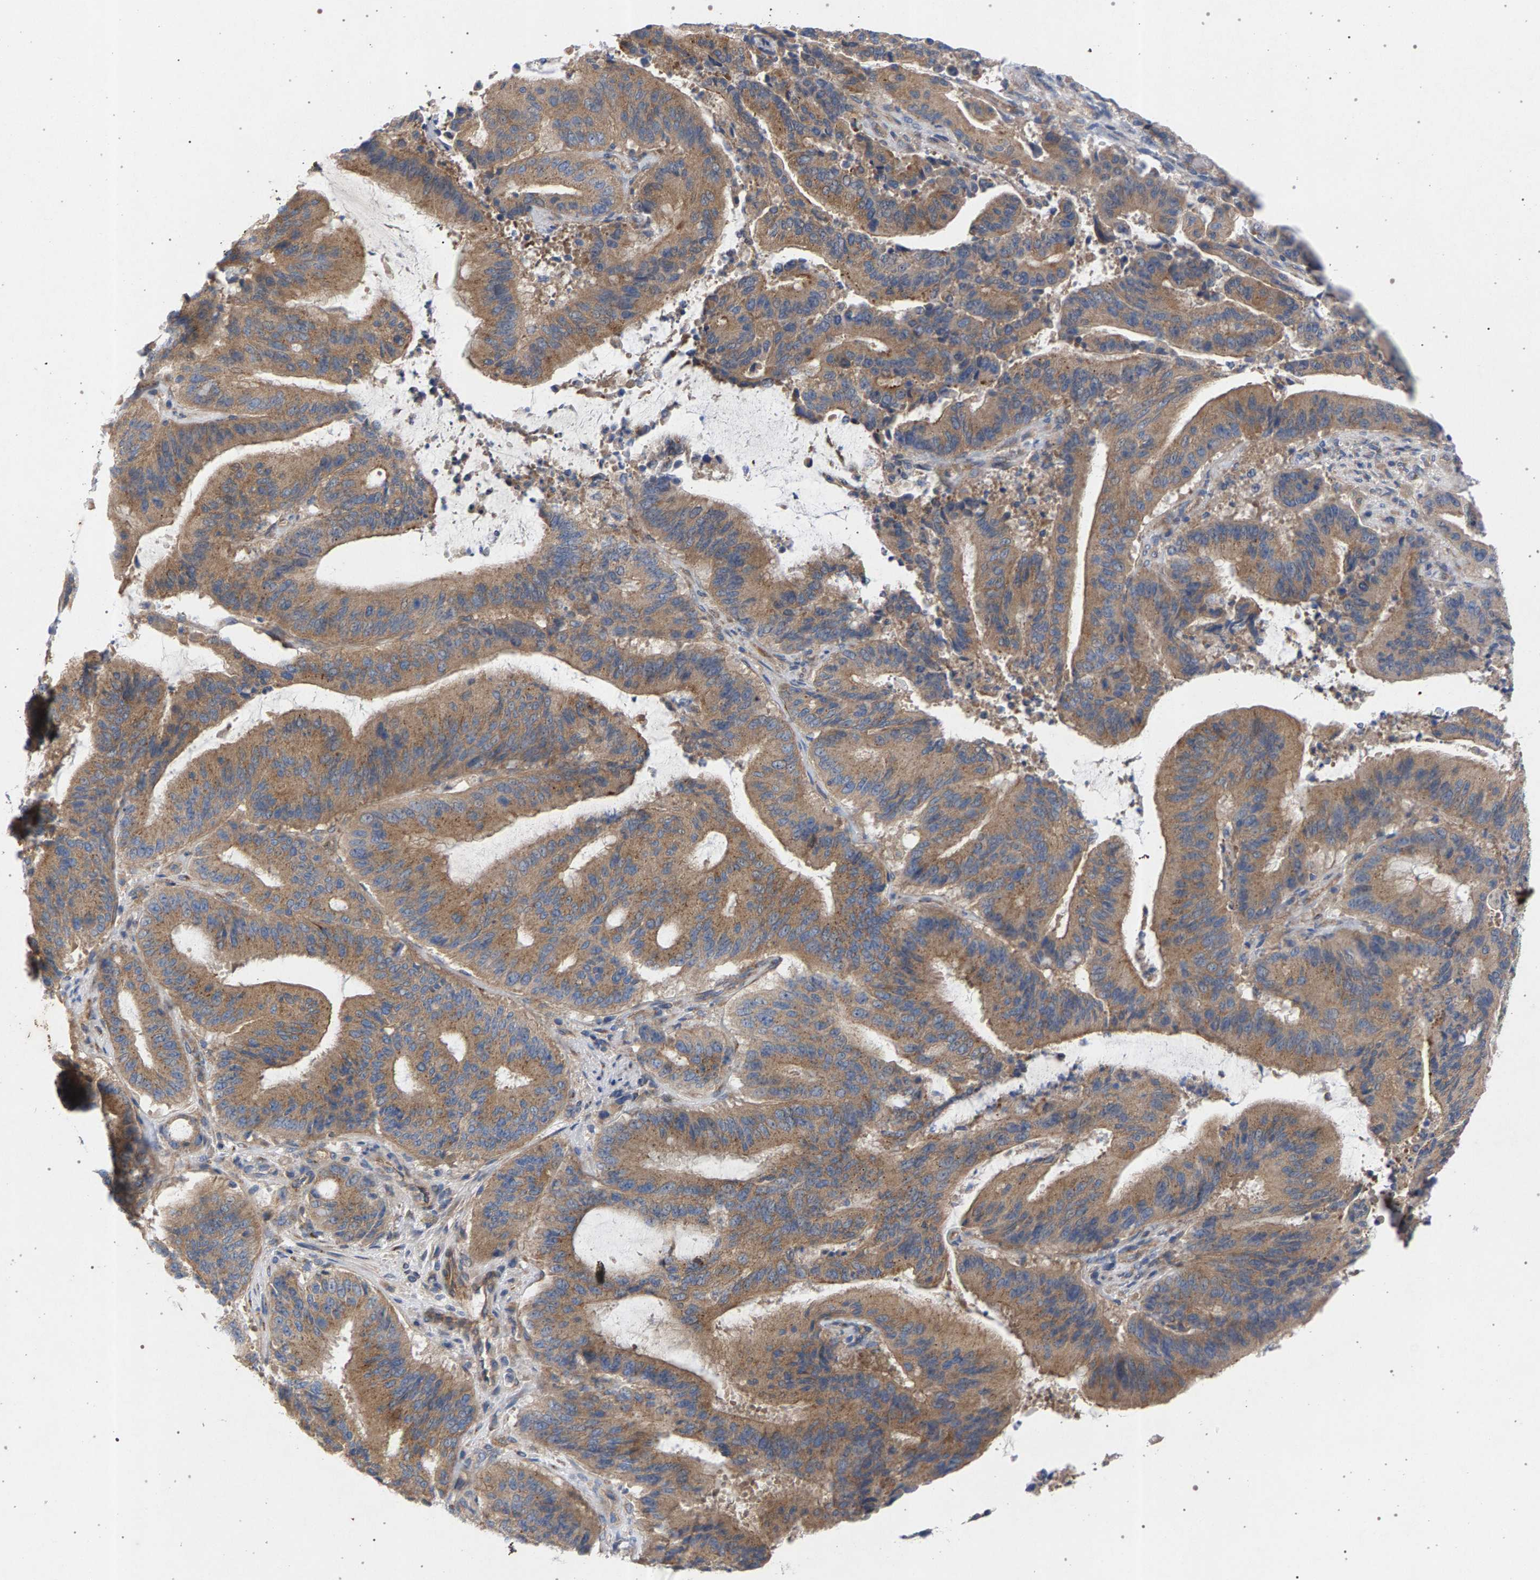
{"staining": {"intensity": "moderate", "quantity": ">75%", "location": "cytoplasmic/membranous"}, "tissue": "liver cancer", "cell_type": "Tumor cells", "image_type": "cancer", "snomed": [{"axis": "morphology", "description": "Normal tissue, NOS"}, {"axis": "morphology", "description": "Cholangiocarcinoma"}, {"axis": "topography", "description": "Liver"}, {"axis": "topography", "description": "Peripheral nerve tissue"}], "caption": "Immunohistochemical staining of human liver cancer (cholangiocarcinoma) shows medium levels of moderate cytoplasmic/membranous protein positivity in about >75% of tumor cells. The staining was performed using DAB (3,3'-diaminobenzidine) to visualize the protein expression in brown, while the nuclei were stained in blue with hematoxylin (Magnification: 20x).", "gene": "MAMDC2", "patient": {"sex": "female", "age": 73}}